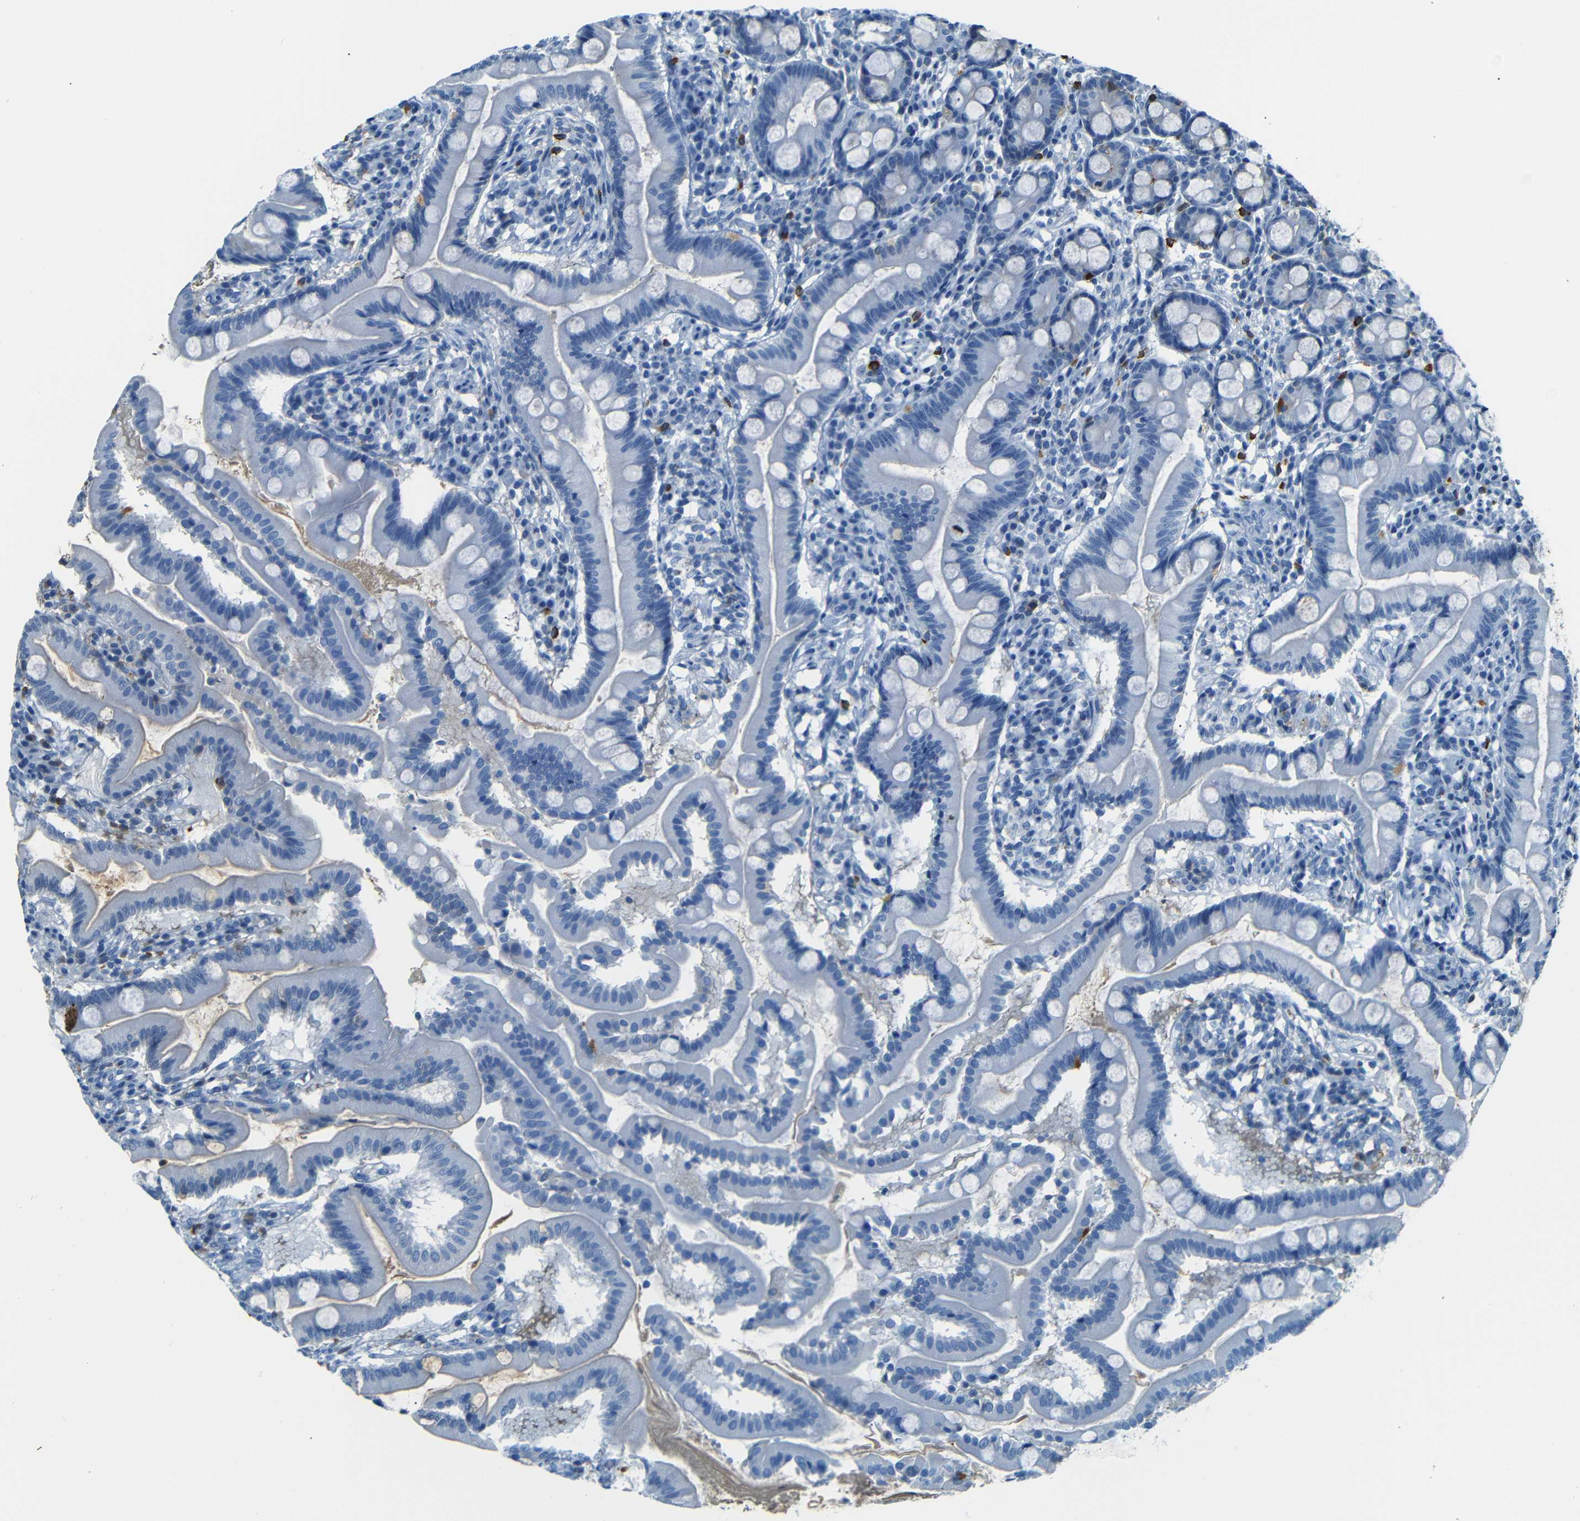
{"staining": {"intensity": "strong", "quantity": "<25%", "location": "cytoplasmic/membranous"}, "tissue": "duodenum", "cell_type": "Glandular cells", "image_type": "normal", "snomed": [{"axis": "morphology", "description": "Normal tissue, NOS"}, {"axis": "topography", "description": "Duodenum"}], "caption": "Duodenum stained with immunohistochemistry demonstrates strong cytoplasmic/membranous expression in approximately <25% of glandular cells.", "gene": "SERPINA1", "patient": {"sex": "male", "age": 50}}